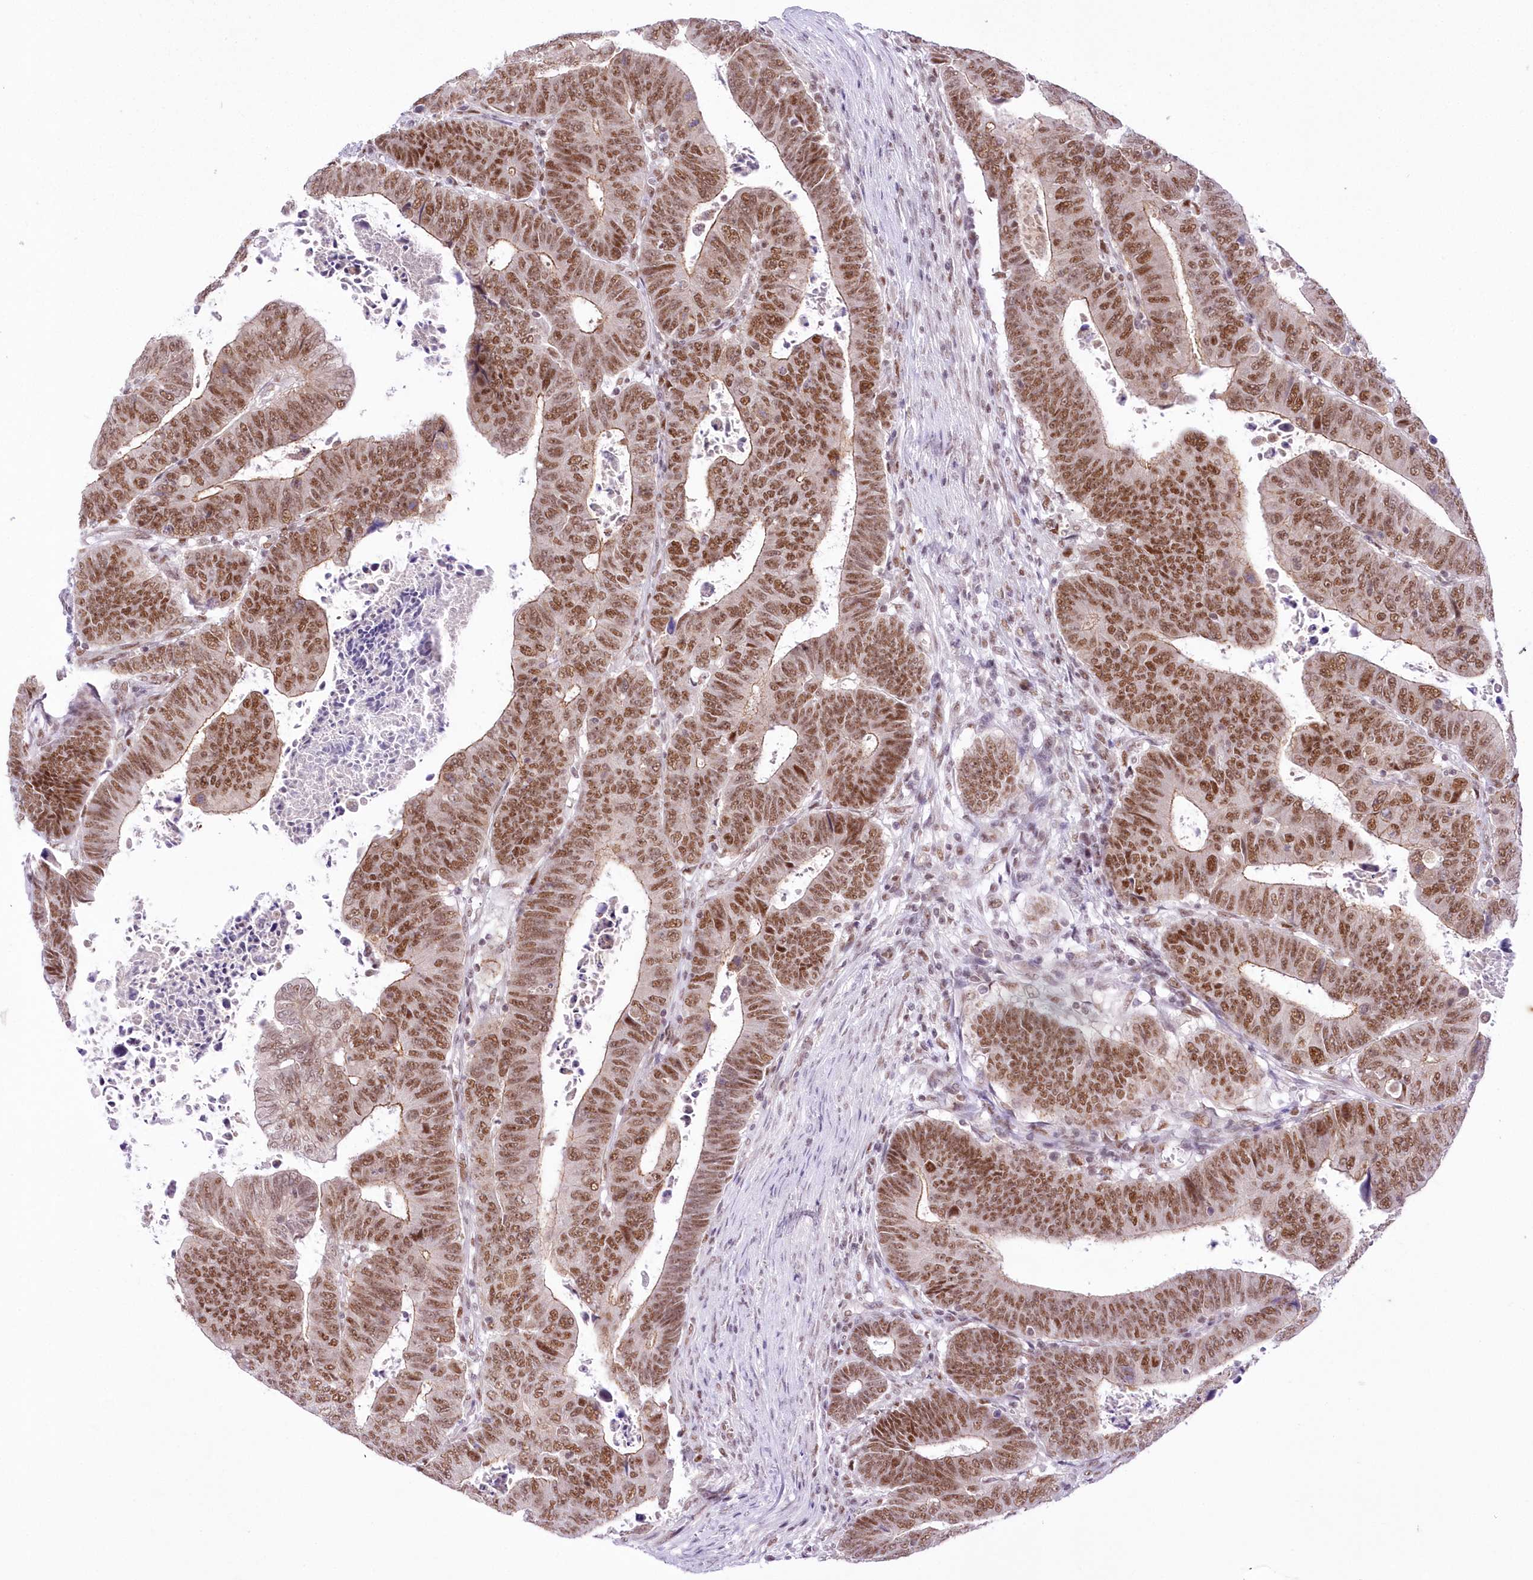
{"staining": {"intensity": "moderate", "quantity": ">75%", "location": "nuclear"}, "tissue": "colorectal cancer", "cell_type": "Tumor cells", "image_type": "cancer", "snomed": [{"axis": "morphology", "description": "Normal tissue, NOS"}, {"axis": "morphology", "description": "Adenocarcinoma, NOS"}, {"axis": "topography", "description": "Rectum"}], "caption": "Immunohistochemical staining of colorectal cancer reveals medium levels of moderate nuclear staining in about >75% of tumor cells.", "gene": "NSUN2", "patient": {"sex": "female", "age": 65}}